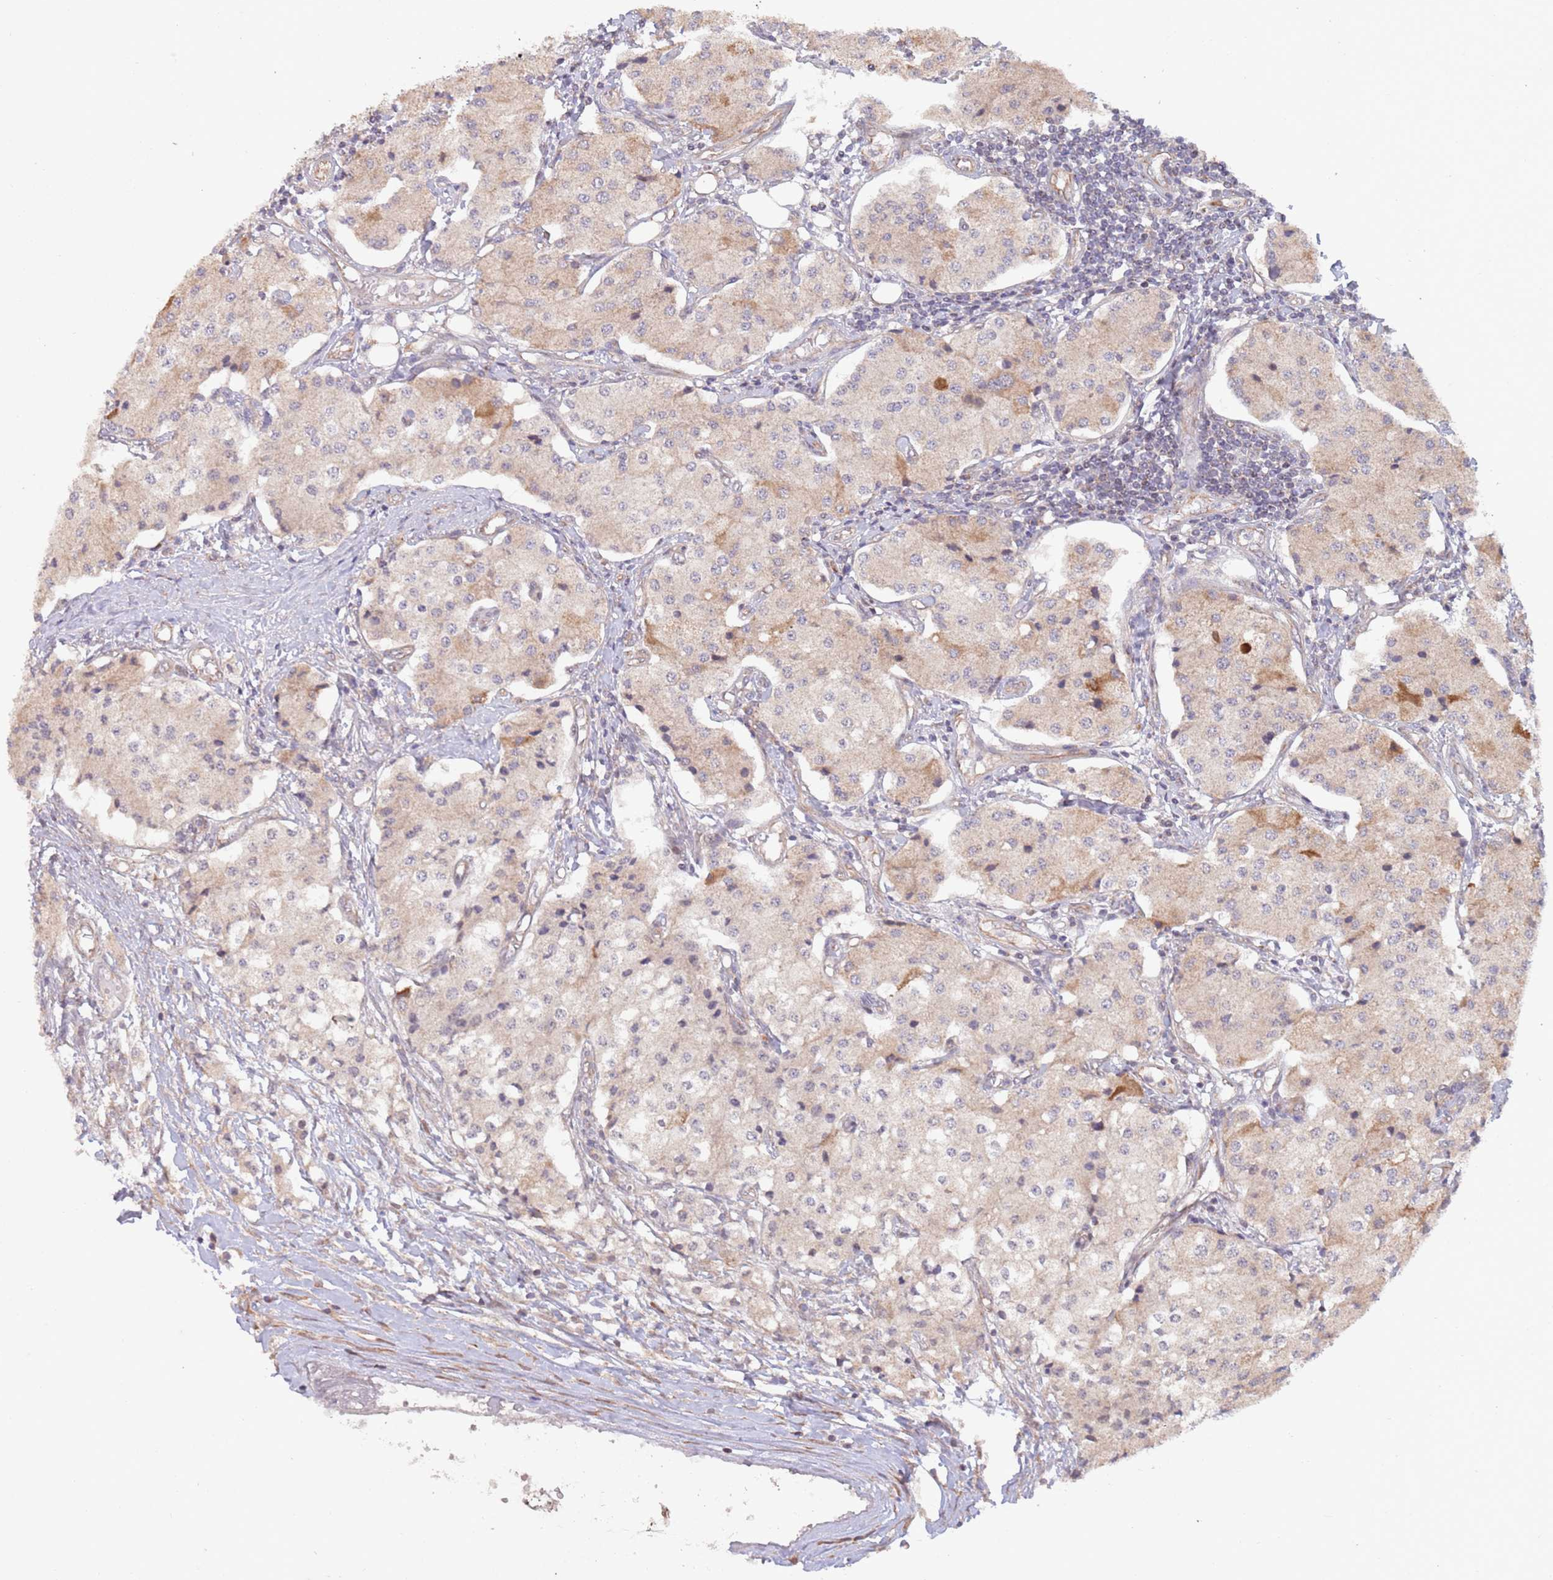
{"staining": {"intensity": "weak", "quantity": "25%-75%", "location": "cytoplasmic/membranous"}, "tissue": "carcinoid", "cell_type": "Tumor cells", "image_type": "cancer", "snomed": [{"axis": "morphology", "description": "Carcinoid, malignant, NOS"}, {"axis": "topography", "description": "Colon"}], "caption": "Human carcinoid stained for a protein (brown) exhibits weak cytoplasmic/membranous positive expression in approximately 25%-75% of tumor cells.", "gene": "CHD9", "patient": {"sex": "female", "age": 52}}